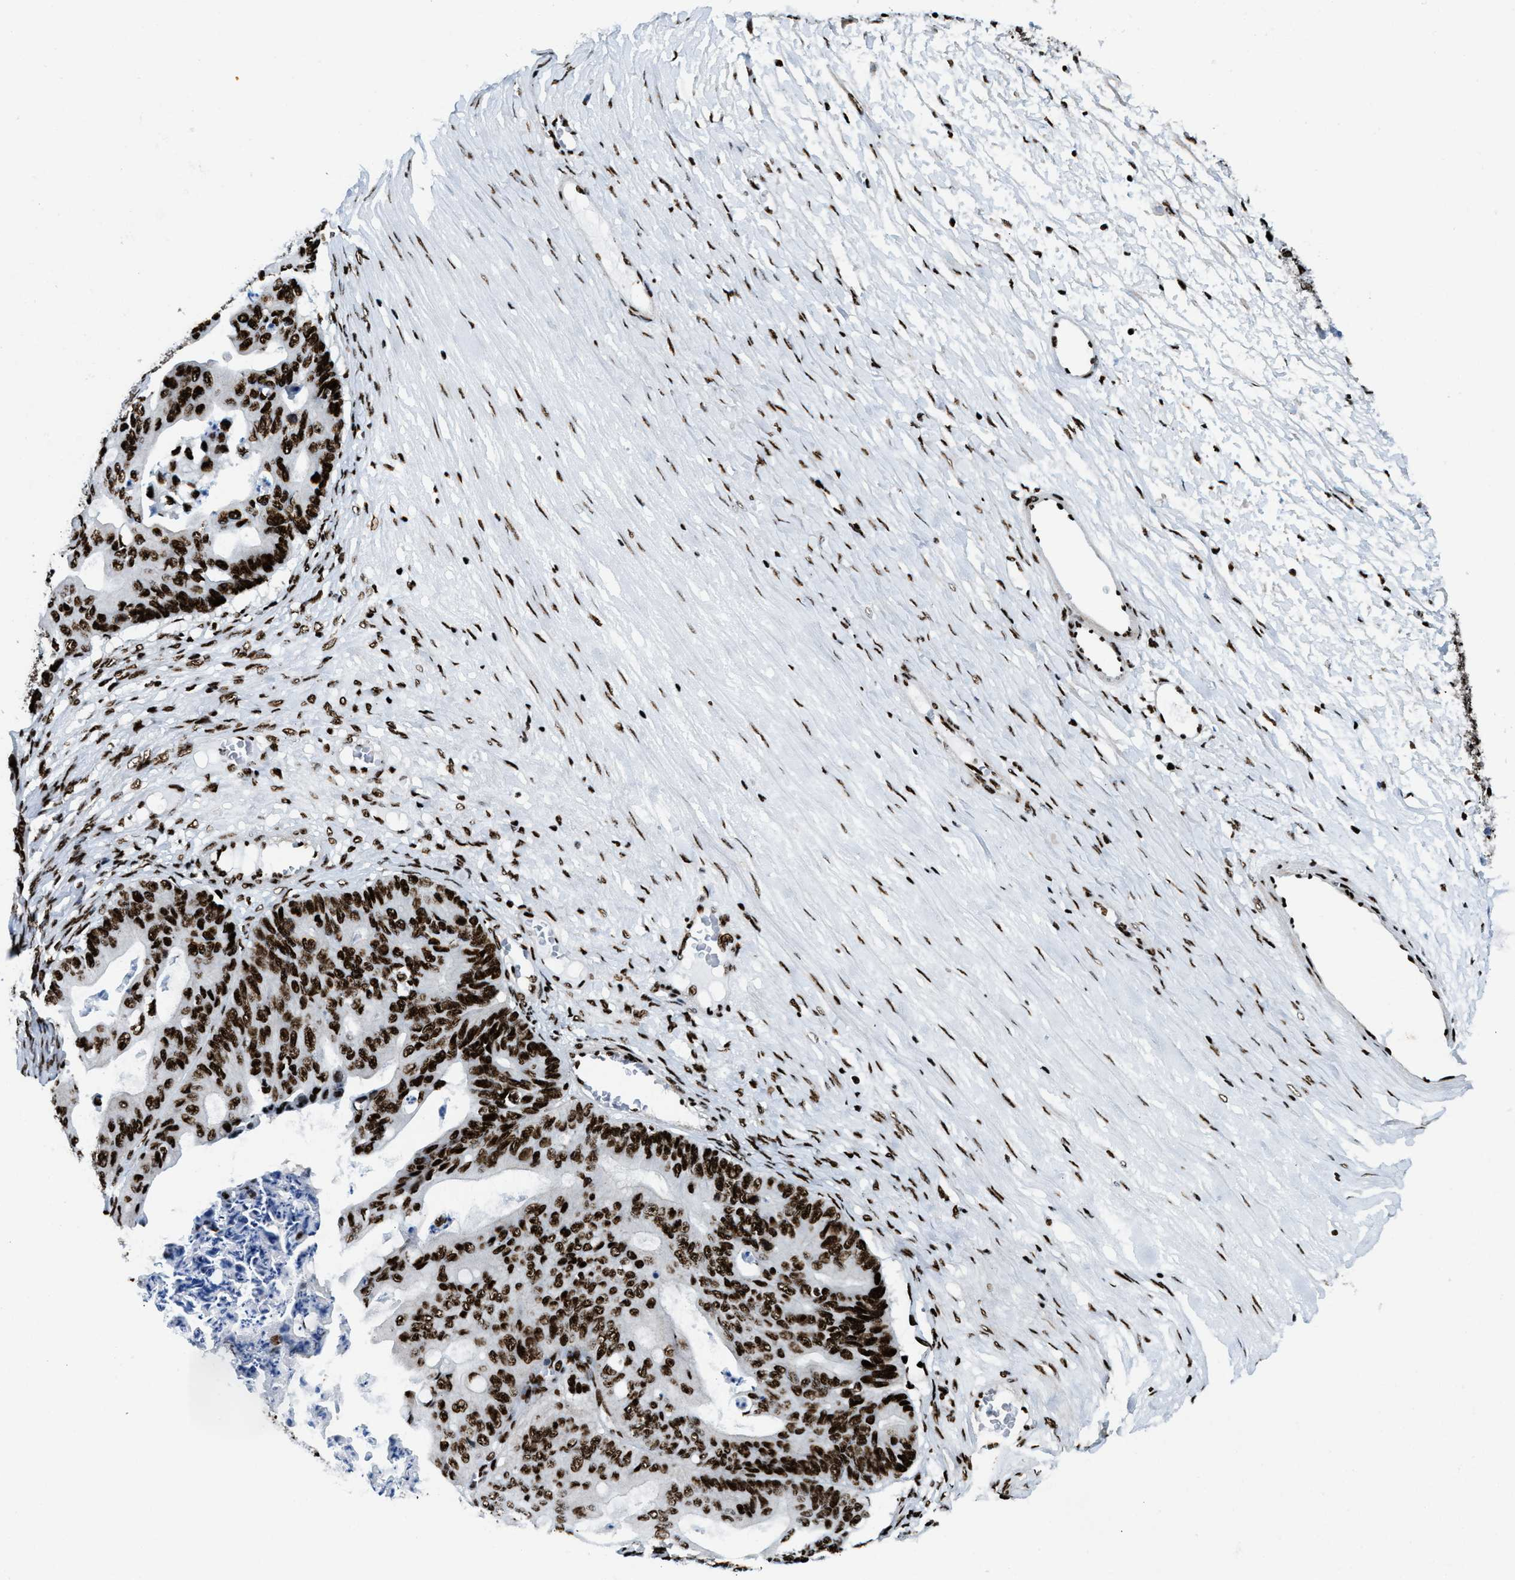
{"staining": {"intensity": "strong", "quantity": ">75%", "location": "nuclear"}, "tissue": "ovarian cancer", "cell_type": "Tumor cells", "image_type": "cancer", "snomed": [{"axis": "morphology", "description": "Cystadenocarcinoma, mucinous, NOS"}, {"axis": "topography", "description": "Ovary"}], "caption": "Approximately >75% of tumor cells in ovarian cancer (mucinous cystadenocarcinoma) exhibit strong nuclear protein expression as visualized by brown immunohistochemical staining.", "gene": "NONO", "patient": {"sex": "female", "age": 37}}